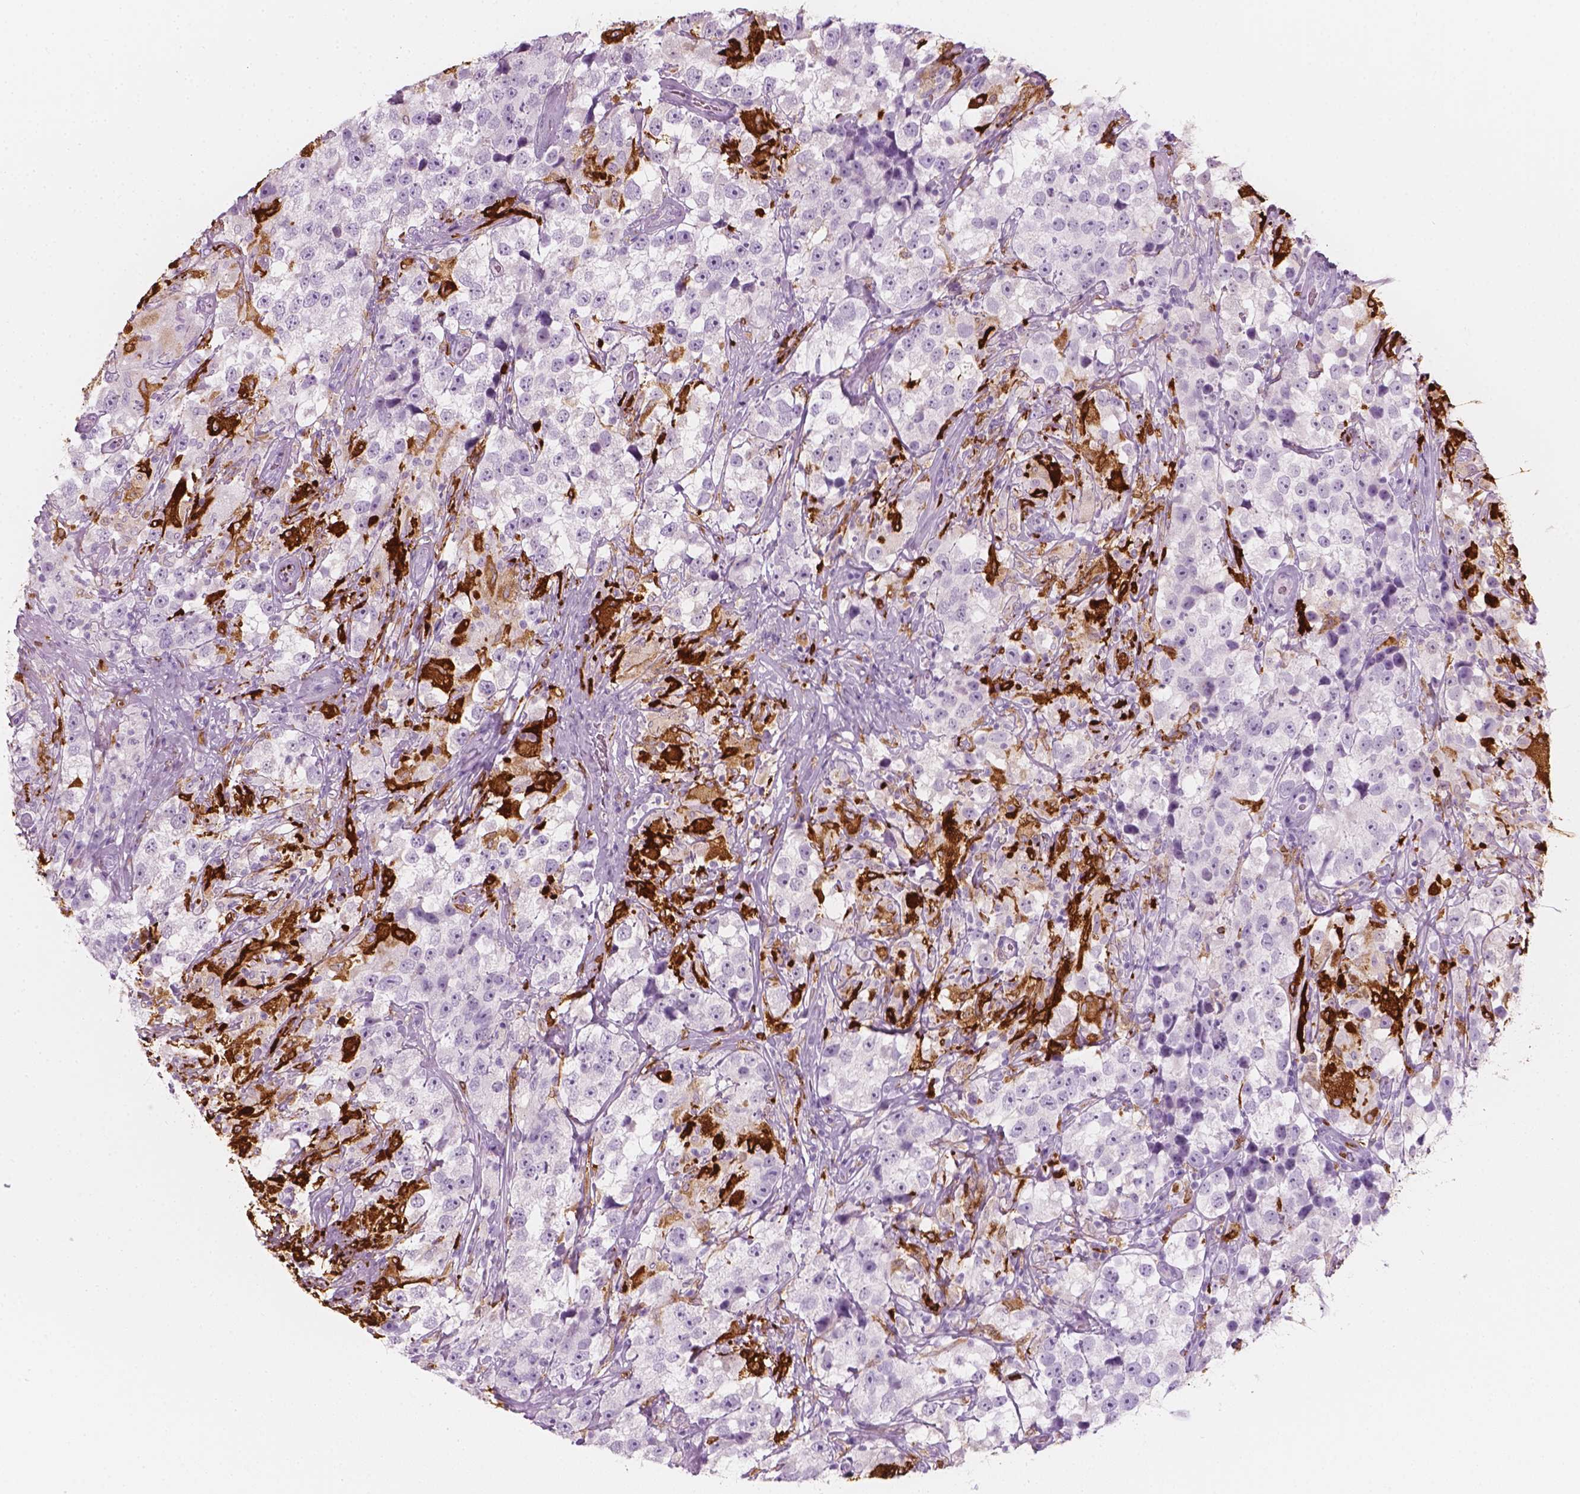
{"staining": {"intensity": "strong", "quantity": "<25%", "location": "cytoplasmic/membranous"}, "tissue": "testis cancer", "cell_type": "Tumor cells", "image_type": "cancer", "snomed": [{"axis": "morphology", "description": "Seminoma, NOS"}, {"axis": "topography", "description": "Testis"}], "caption": "This is a histology image of immunohistochemistry staining of testis seminoma, which shows strong staining in the cytoplasmic/membranous of tumor cells.", "gene": "CES1", "patient": {"sex": "male", "age": 46}}